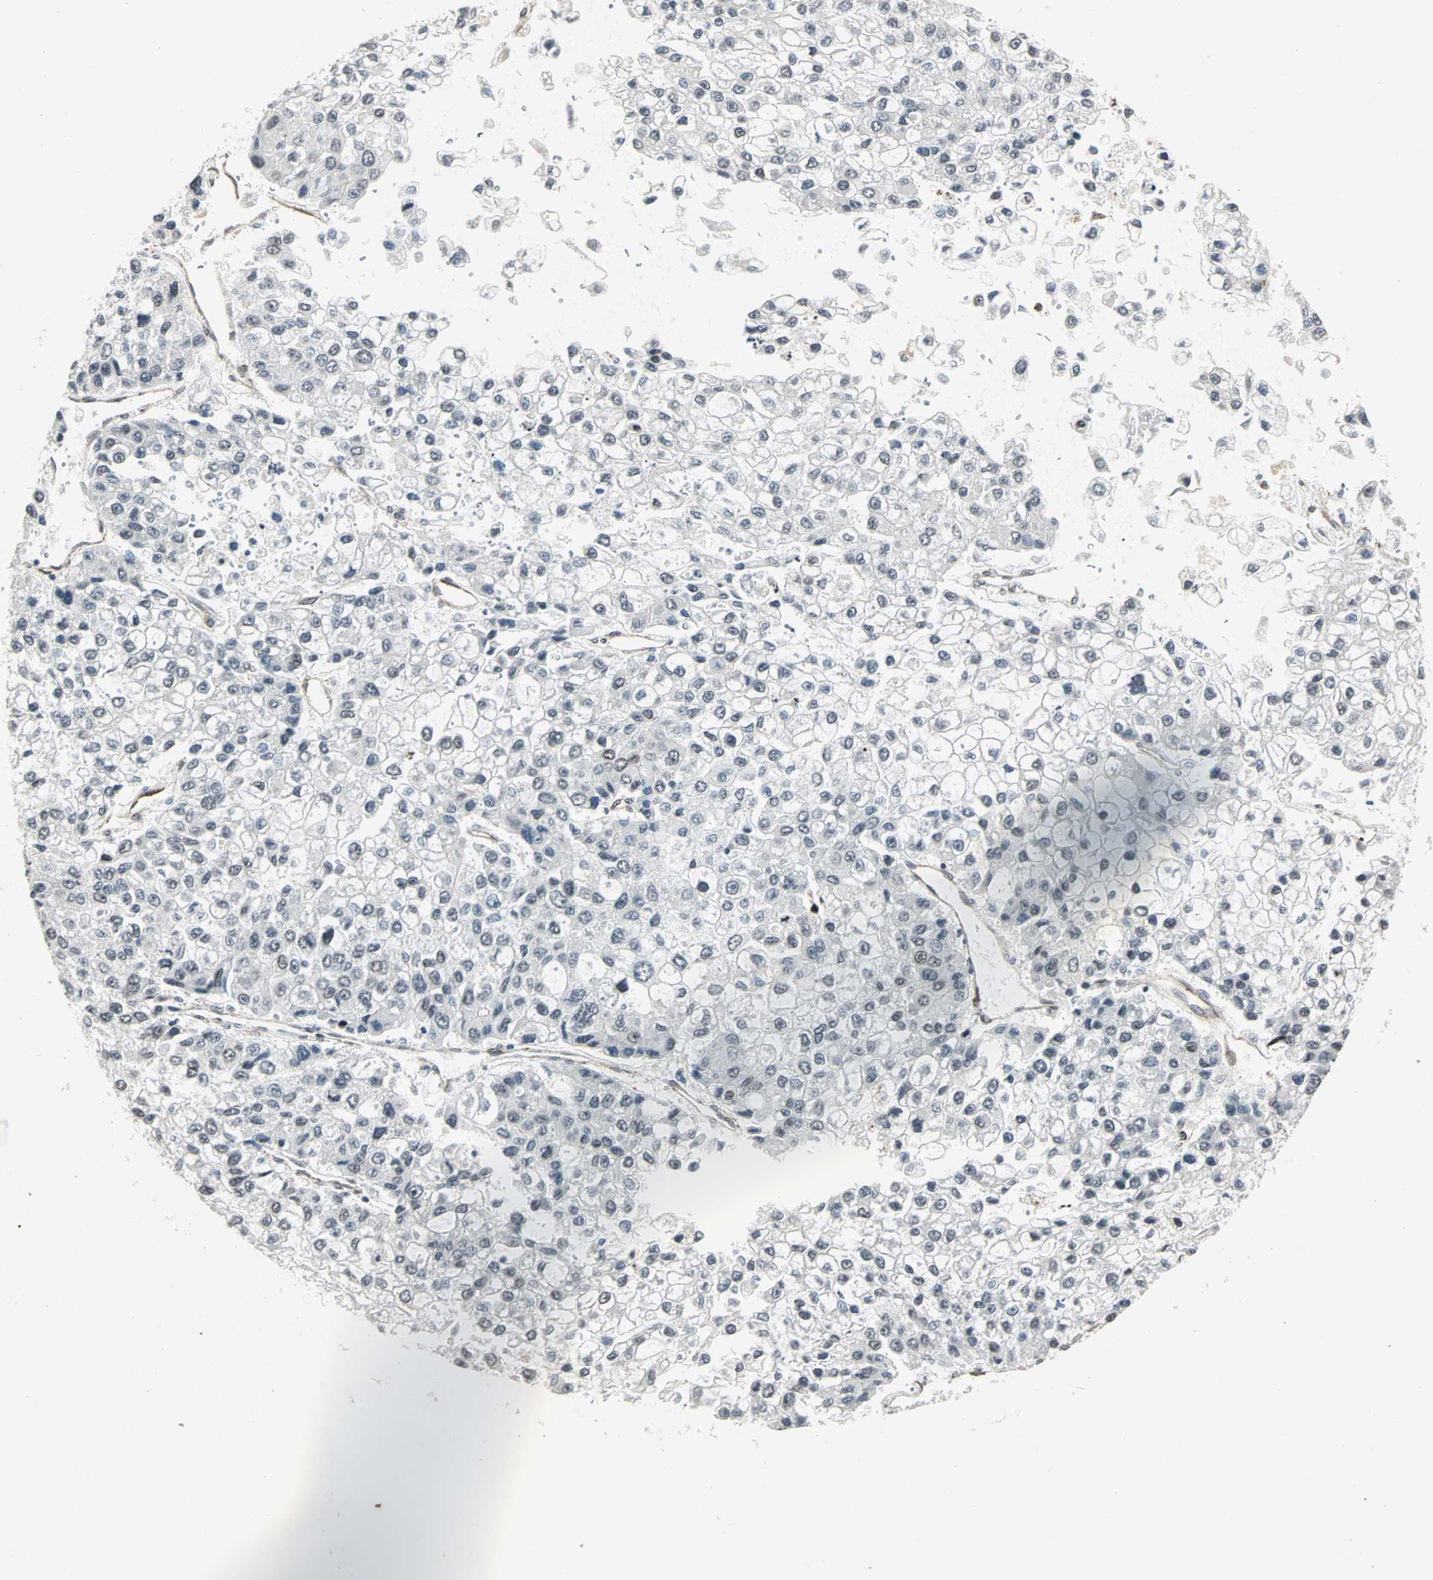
{"staining": {"intensity": "negative", "quantity": "none", "location": "none"}, "tissue": "liver cancer", "cell_type": "Tumor cells", "image_type": "cancer", "snomed": [{"axis": "morphology", "description": "Carcinoma, Hepatocellular, NOS"}, {"axis": "topography", "description": "Liver"}], "caption": "This micrograph is of liver hepatocellular carcinoma stained with immunohistochemistry (IHC) to label a protein in brown with the nuclei are counter-stained blue. There is no expression in tumor cells.", "gene": "TRPV4", "patient": {"sex": "female", "age": 66}}